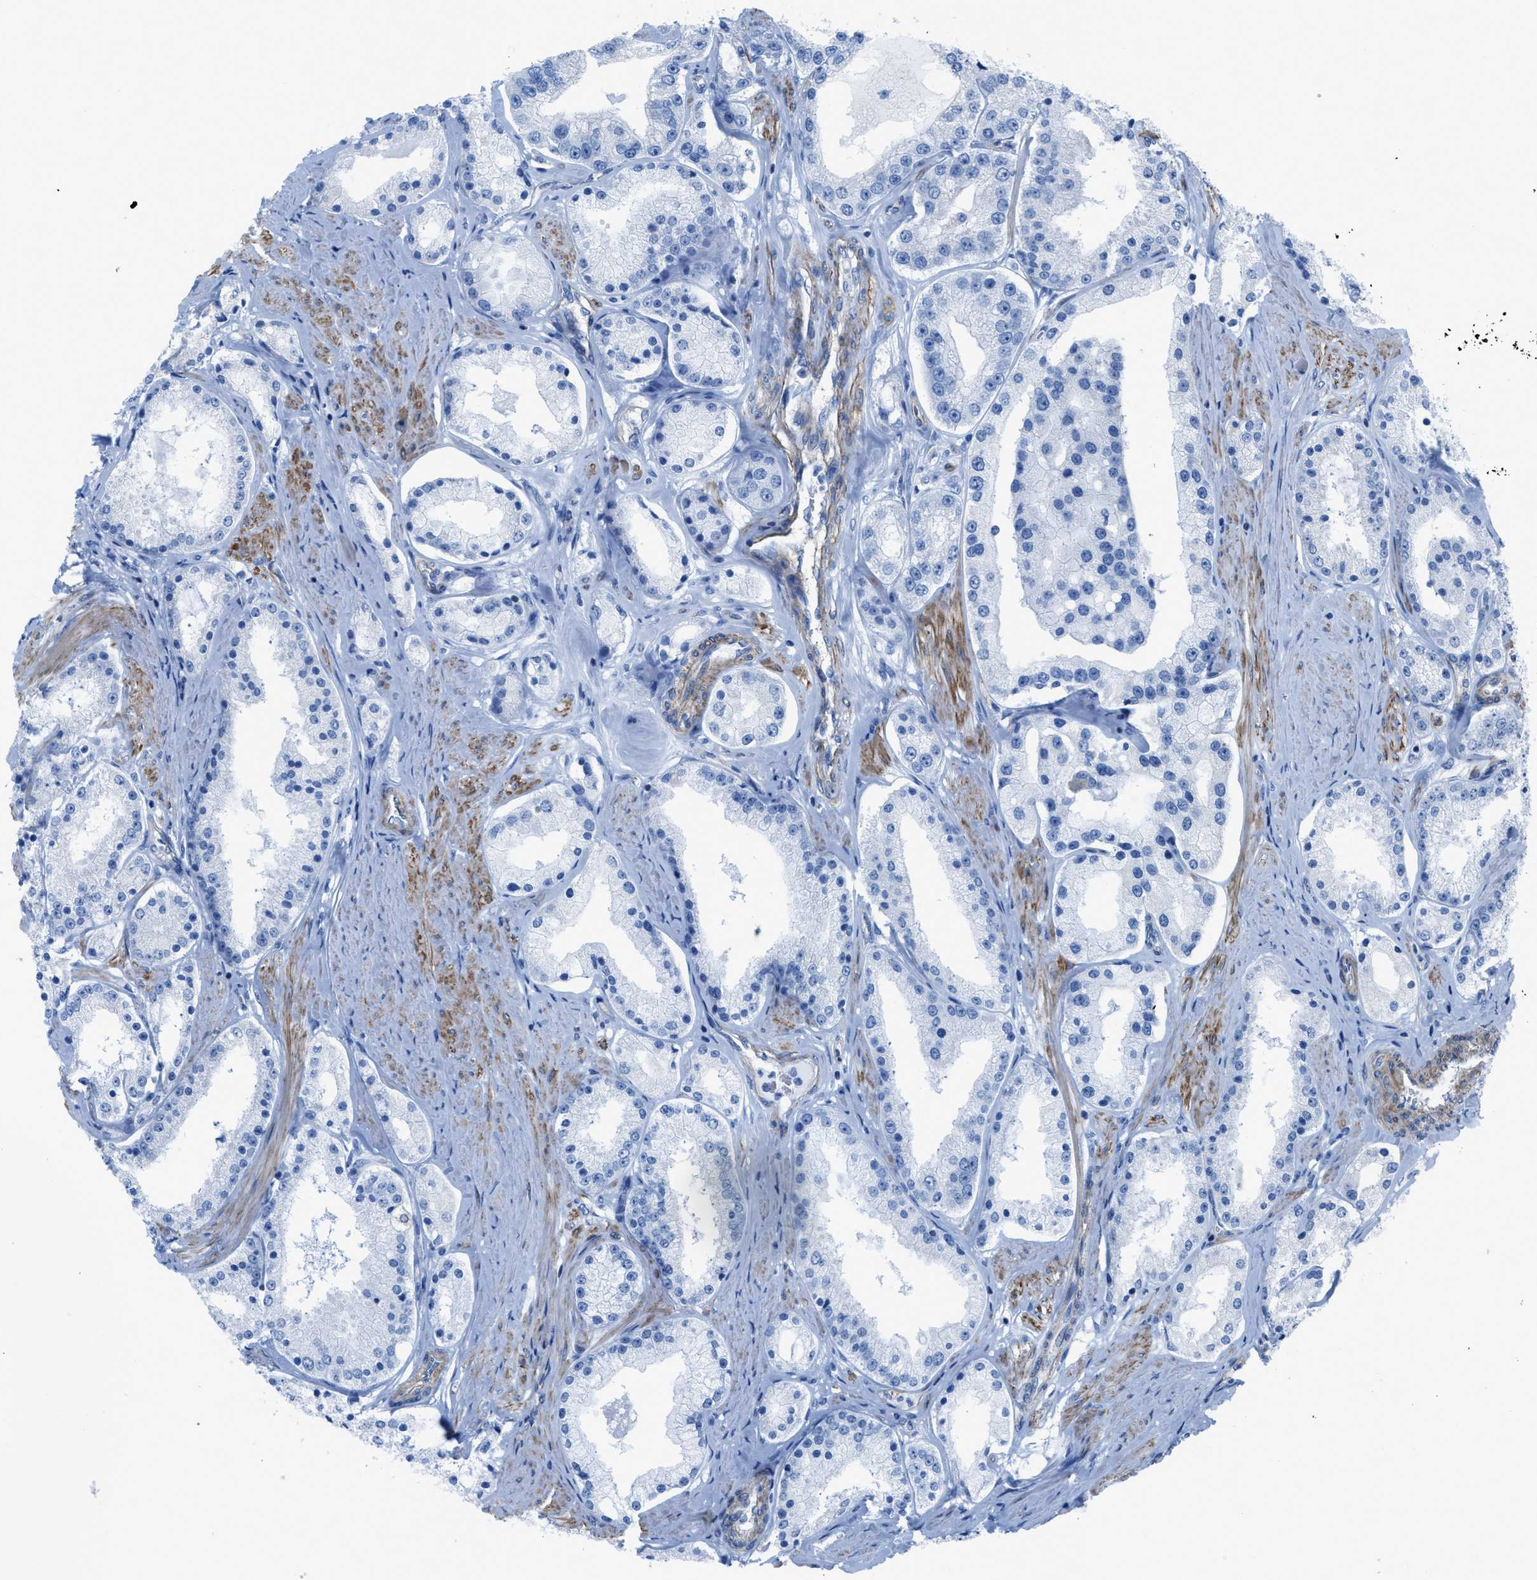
{"staining": {"intensity": "negative", "quantity": "none", "location": "none"}, "tissue": "prostate cancer", "cell_type": "Tumor cells", "image_type": "cancer", "snomed": [{"axis": "morphology", "description": "Adenocarcinoma, Low grade"}, {"axis": "topography", "description": "Prostate"}], "caption": "Tumor cells show no significant expression in prostate cancer (adenocarcinoma (low-grade)).", "gene": "KCNH7", "patient": {"sex": "male", "age": 63}}